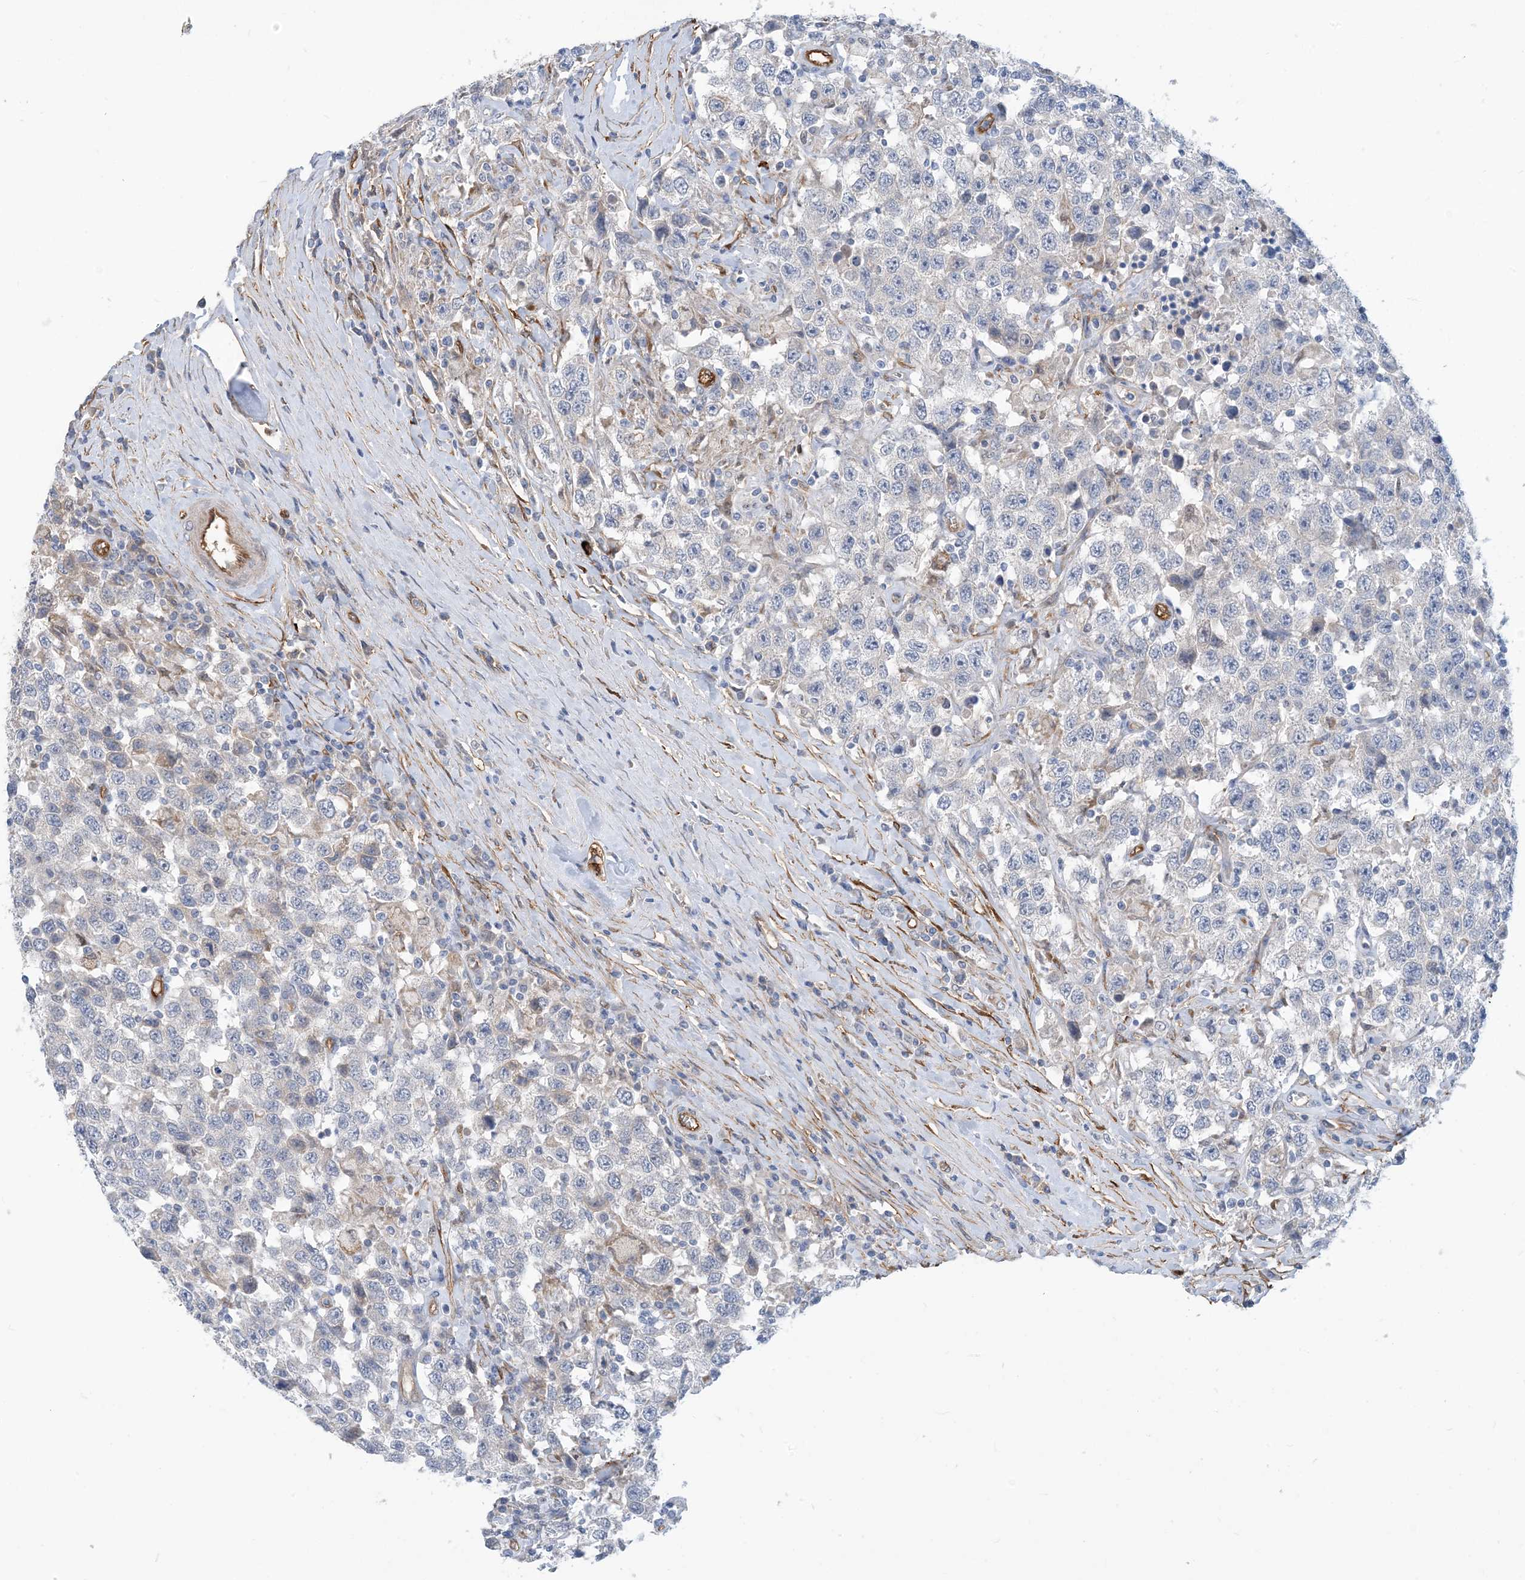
{"staining": {"intensity": "negative", "quantity": "none", "location": "none"}, "tissue": "testis cancer", "cell_type": "Tumor cells", "image_type": "cancer", "snomed": [{"axis": "morphology", "description": "Seminoma, NOS"}, {"axis": "topography", "description": "Testis"}], "caption": "IHC photomicrograph of testis seminoma stained for a protein (brown), which shows no expression in tumor cells. (Immunohistochemistry, brightfield microscopy, high magnification).", "gene": "EIF2A", "patient": {"sex": "male", "age": 41}}